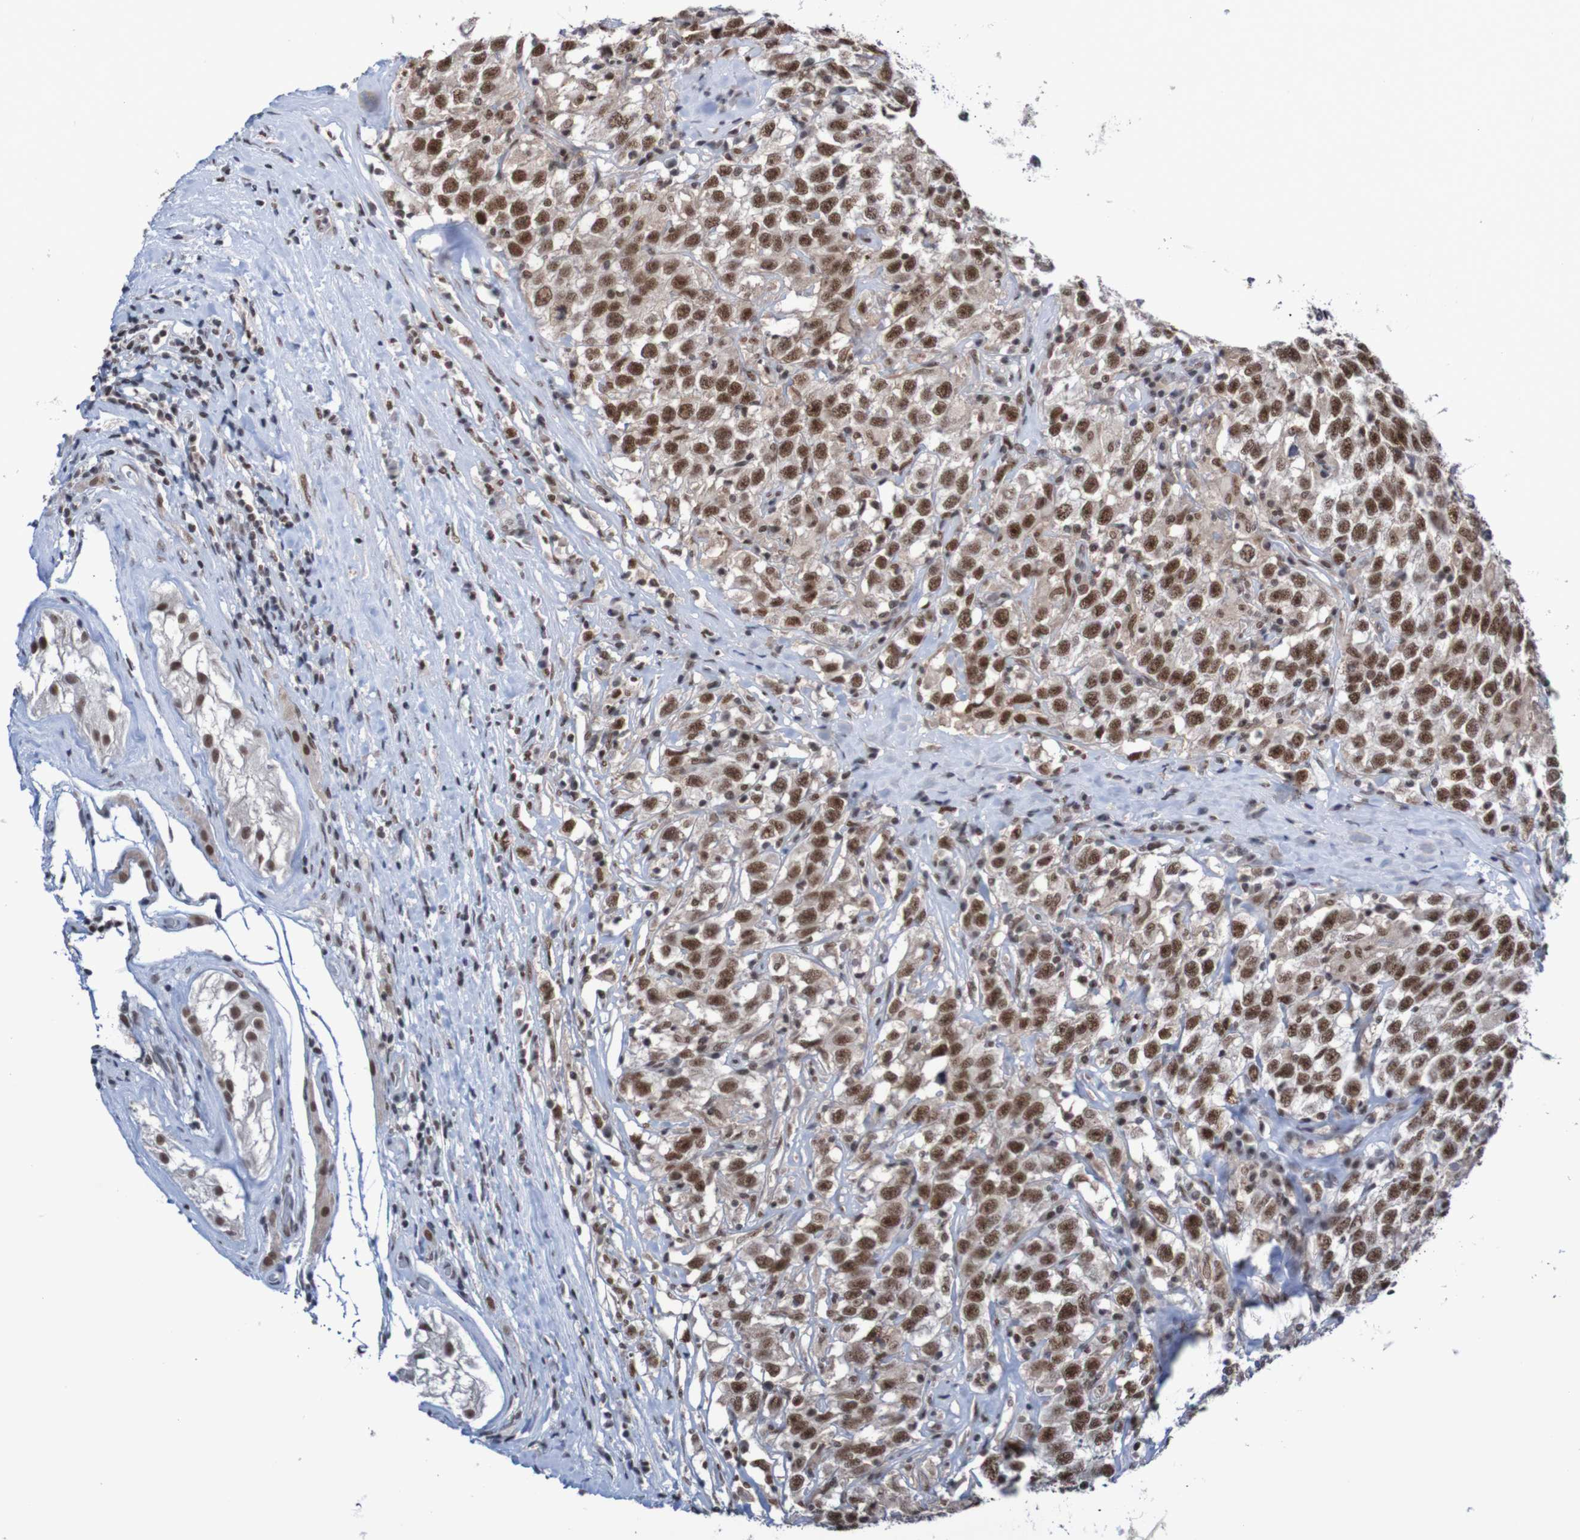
{"staining": {"intensity": "strong", "quantity": ">75%", "location": "nuclear"}, "tissue": "testis cancer", "cell_type": "Tumor cells", "image_type": "cancer", "snomed": [{"axis": "morphology", "description": "Seminoma, NOS"}, {"axis": "topography", "description": "Testis"}], "caption": "Immunohistochemistry (IHC) image of human testis seminoma stained for a protein (brown), which reveals high levels of strong nuclear positivity in approximately >75% of tumor cells.", "gene": "CDC5L", "patient": {"sex": "male", "age": 41}}